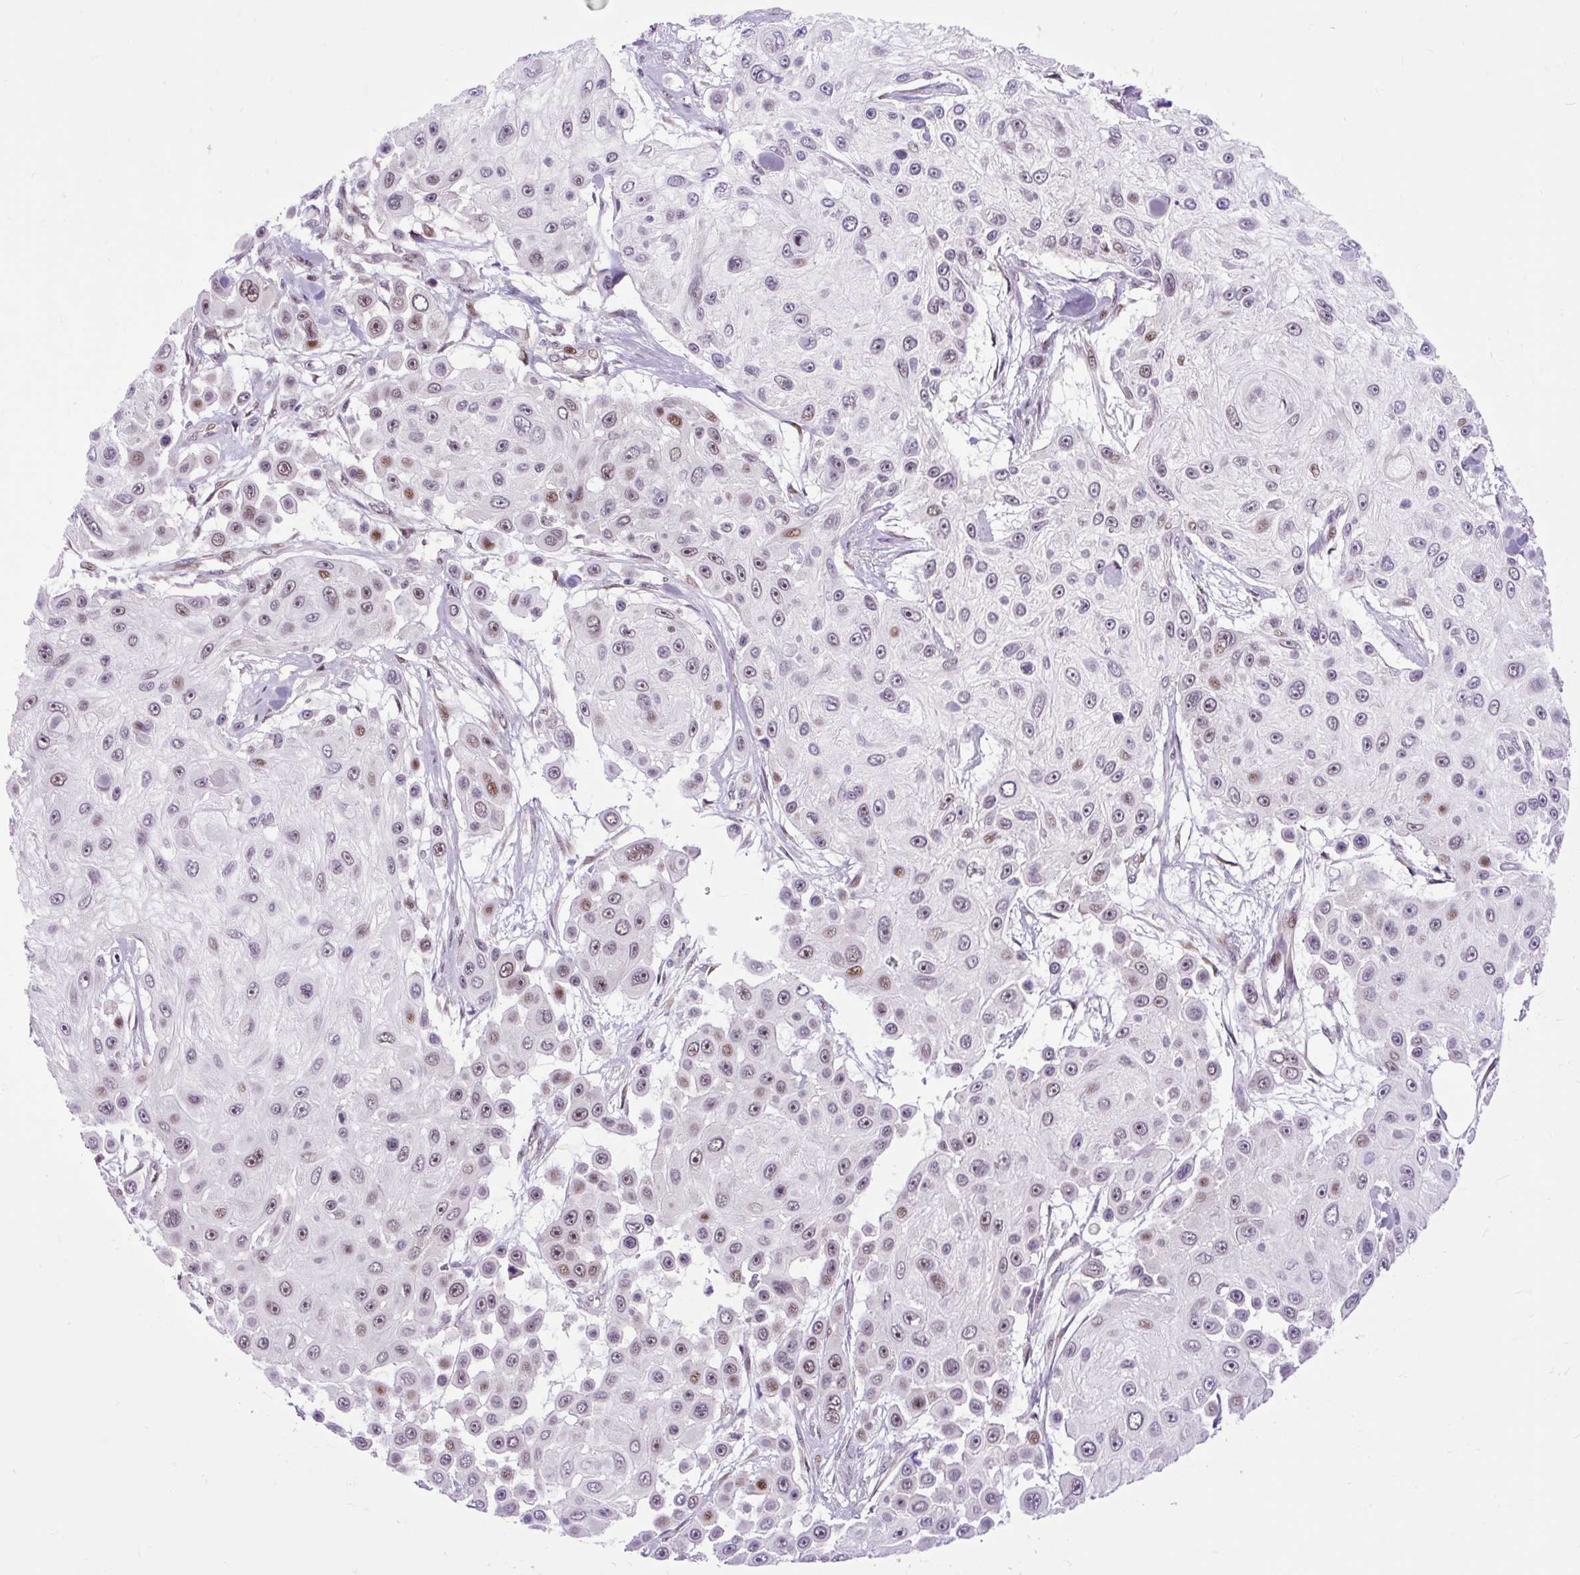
{"staining": {"intensity": "moderate", "quantity": "25%-75%", "location": "nuclear"}, "tissue": "skin cancer", "cell_type": "Tumor cells", "image_type": "cancer", "snomed": [{"axis": "morphology", "description": "Squamous cell carcinoma, NOS"}, {"axis": "topography", "description": "Skin"}], "caption": "A photomicrograph of human squamous cell carcinoma (skin) stained for a protein displays moderate nuclear brown staining in tumor cells.", "gene": "CLK2", "patient": {"sex": "male", "age": 67}}